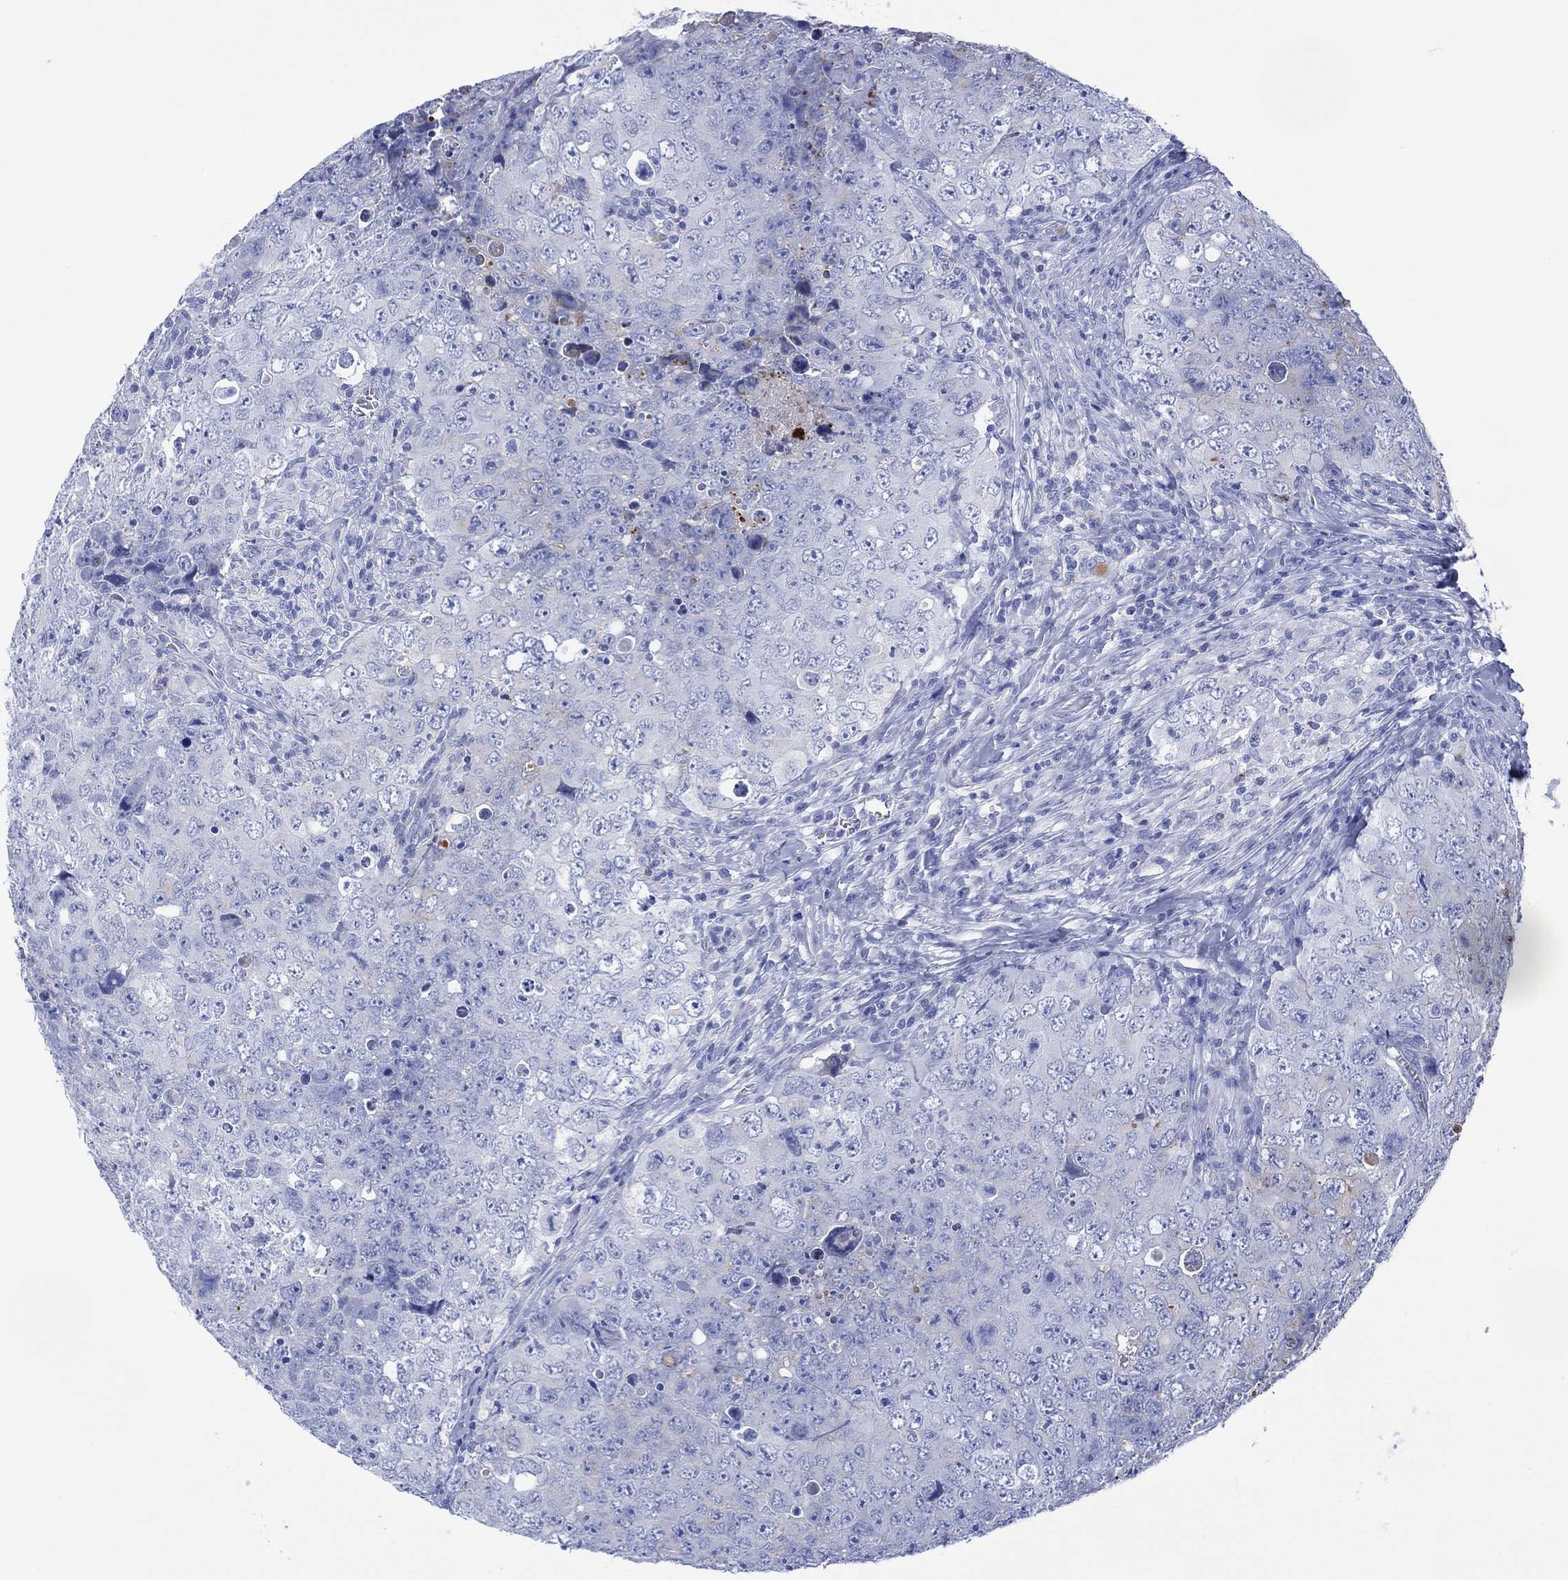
{"staining": {"intensity": "negative", "quantity": "none", "location": "none"}, "tissue": "testis cancer", "cell_type": "Tumor cells", "image_type": "cancer", "snomed": [{"axis": "morphology", "description": "Seminoma, NOS"}, {"axis": "topography", "description": "Testis"}], "caption": "Immunohistochemistry (IHC) photomicrograph of neoplastic tissue: seminoma (testis) stained with DAB displays no significant protein expression in tumor cells. The staining was performed using DAB (3,3'-diaminobenzidine) to visualize the protein expression in brown, while the nuclei were stained in blue with hematoxylin (Magnification: 20x).", "gene": "DPP4", "patient": {"sex": "male", "age": 34}}